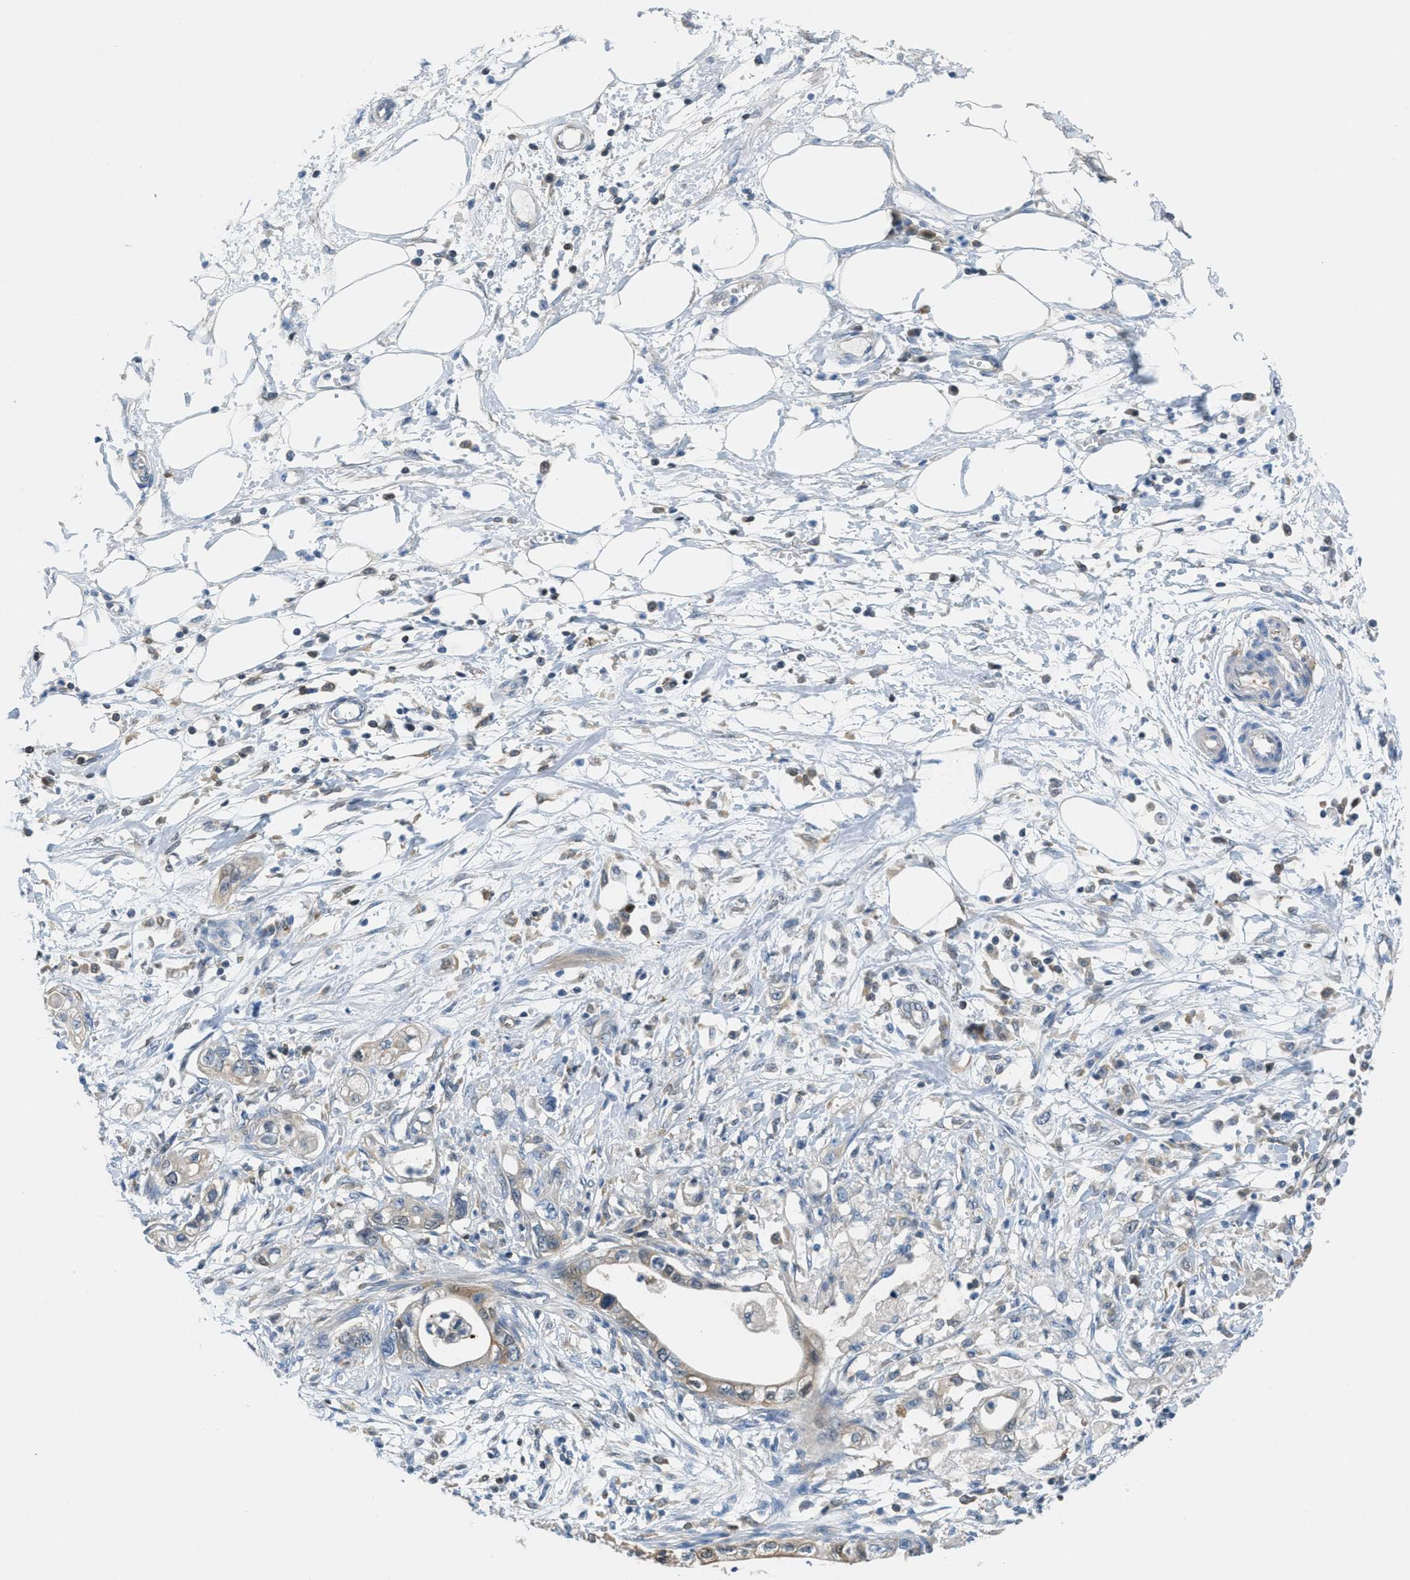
{"staining": {"intensity": "moderate", "quantity": ">75%", "location": "cytoplasmic/membranous"}, "tissue": "pancreatic cancer", "cell_type": "Tumor cells", "image_type": "cancer", "snomed": [{"axis": "morphology", "description": "Adenocarcinoma, NOS"}, {"axis": "topography", "description": "Pancreas"}], "caption": "A high-resolution image shows IHC staining of pancreatic cancer, which demonstrates moderate cytoplasmic/membranous staining in approximately >75% of tumor cells.", "gene": "PIP5K1C", "patient": {"sex": "male", "age": 56}}